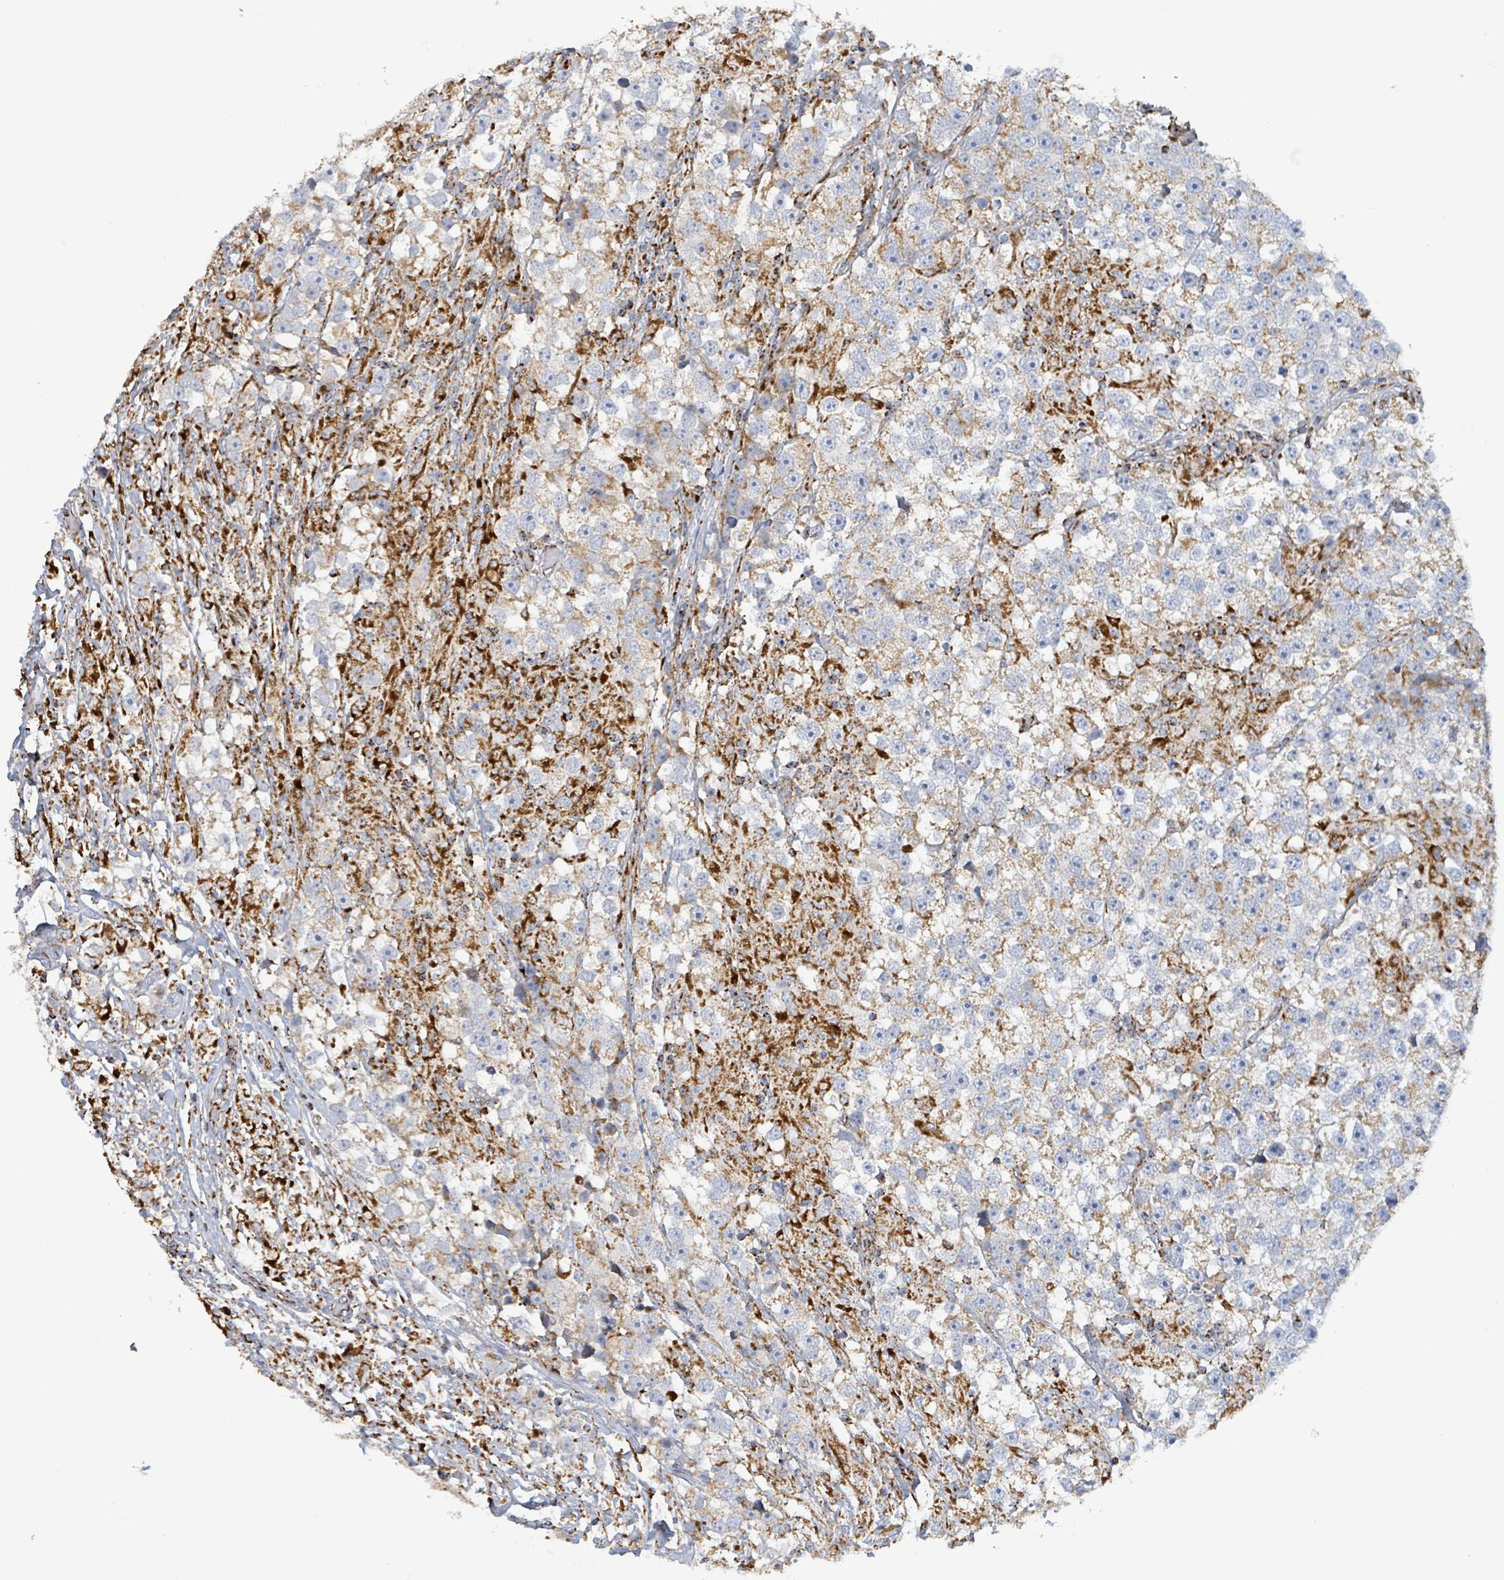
{"staining": {"intensity": "weak", "quantity": "25%-75%", "location": "cytoplasmic/membranous"}, "tissue": "testis cancer", "cell_type": "Tumor cells", "image_type": "cancer", "snomed": [{"axis": "morphology", "description": "Seminoma, NOS"}, {"axis": "topography", "description": "Testis"}], "caption": "Immunohistochemistry micrograph of neoplastic tissue: human seminoma (testis) stained using IHC demonstrates low levels of weak protein expression localized specifically in the cytoplasmic/membranous of tumor cells, appearing as a cytoplasmic/membranous brown color.", "gene": "SUCLG2", "patient": {"sex": "male", "age": 46}}